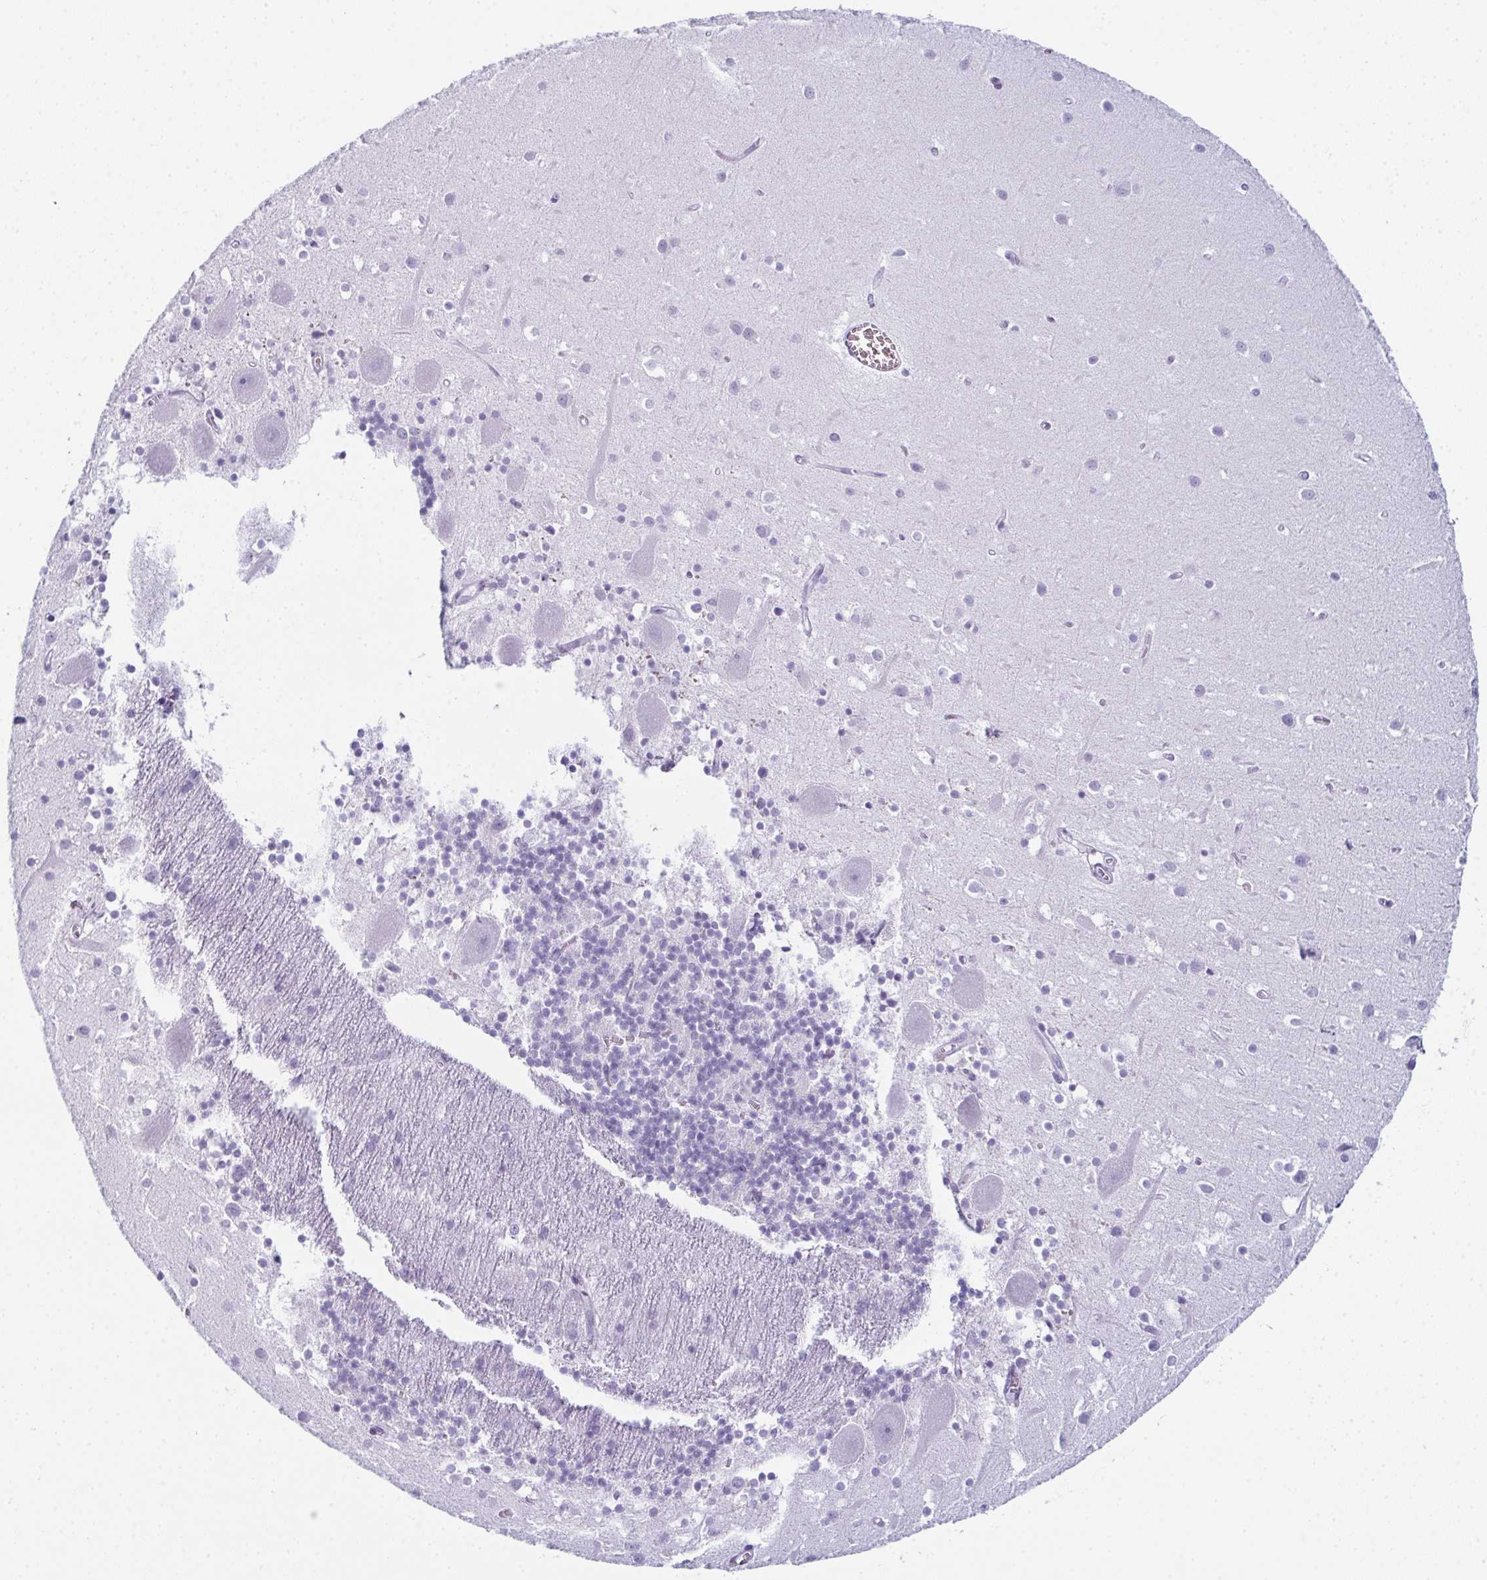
{"staining": {"intensity": "negative", "quantity": "none", "location": "none"}, "tissue": "cerebellum", "cell_type": "Cells in granular layer", "image_type": "normal", "snomed": [{"axis": "morphology", "description": "Normal tissue, NOS"}, {"axis": "topography", "description": "Cerebellum"}], "caption": "High magnification brightfield microscopy of unremarkable cerebellum stained with DAB (3,3'-diaminobenzidine) (brown) and counterstained with hematoxylin (blue): cells in granular layer show no significant staining. (Immunohistochemistry (ihc), brightfield microscopy, high magnification).", "gene": "ENKUR", "patient": {"sex": "male", "age": 54}}